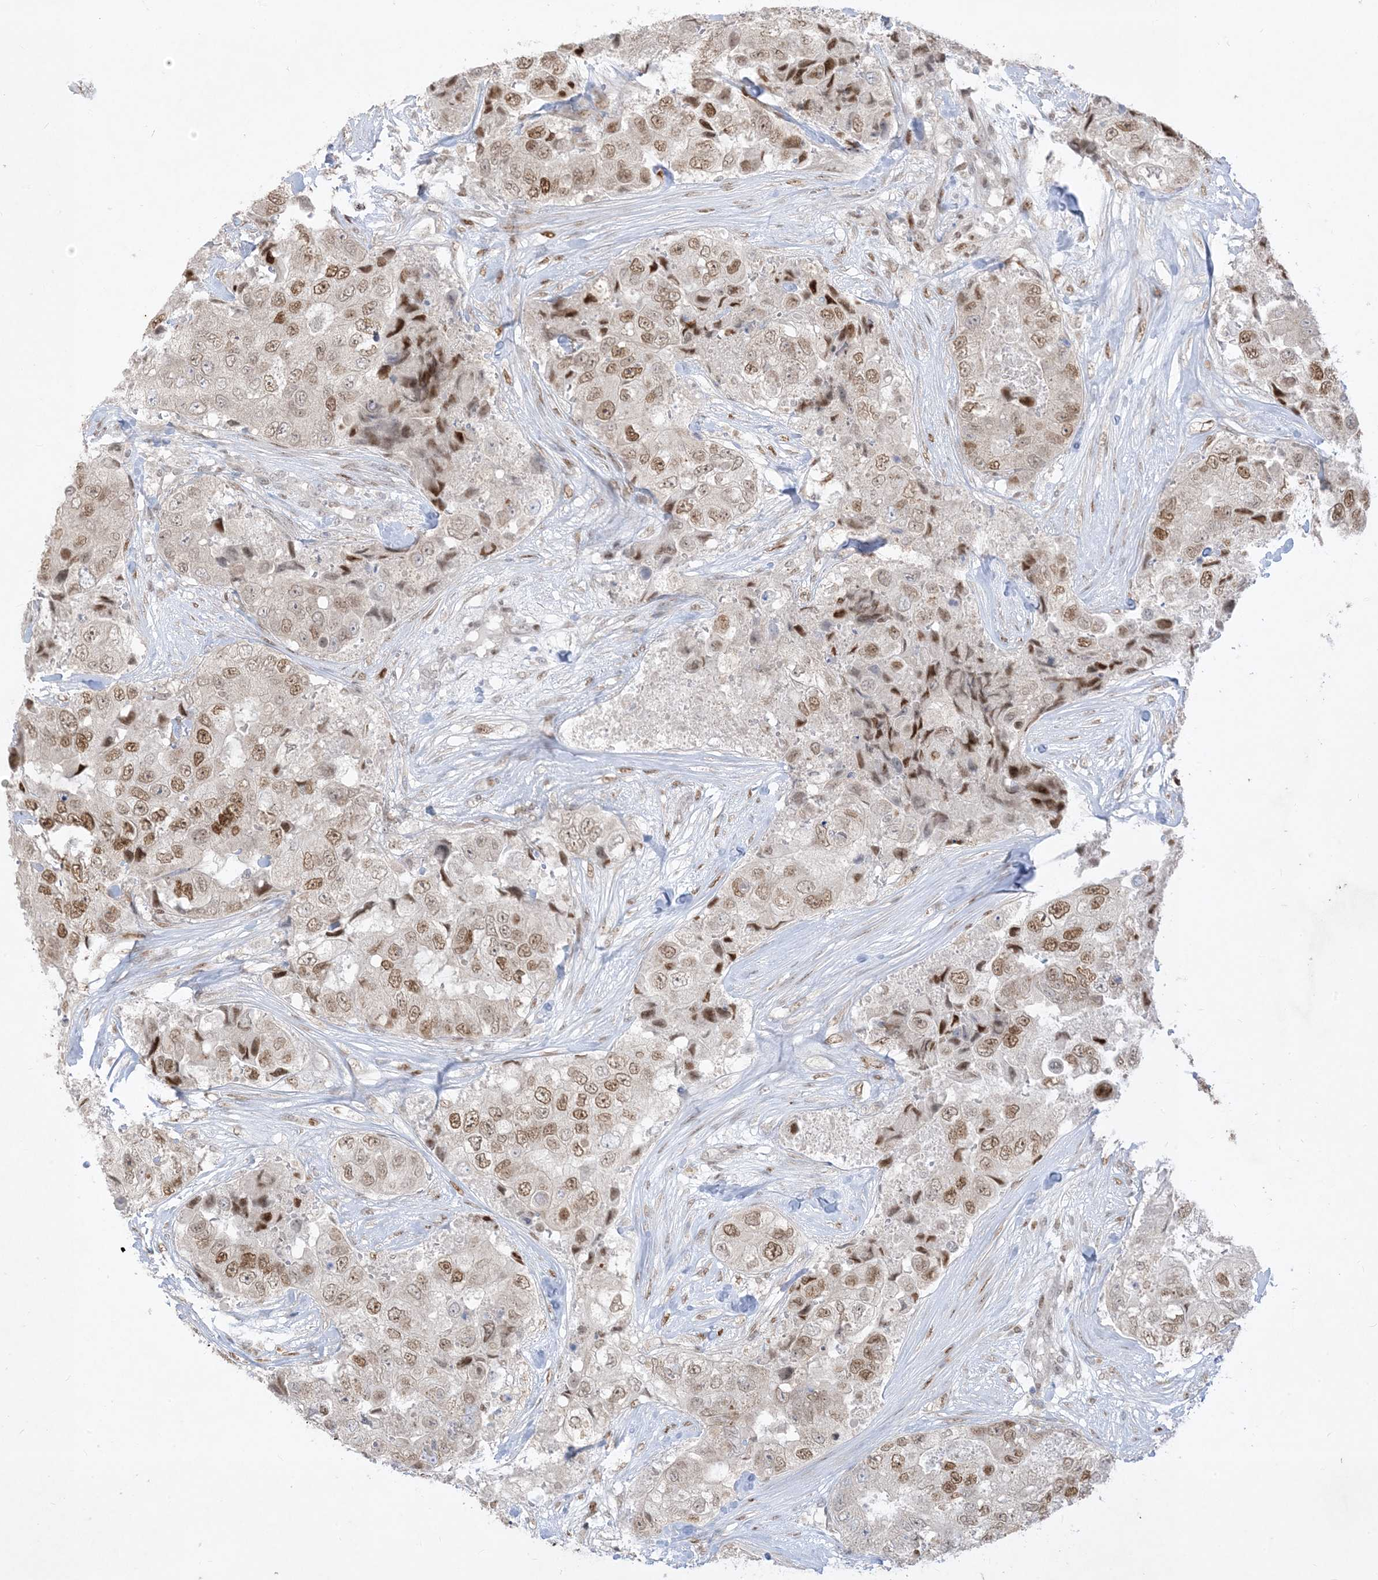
{"staining": {"intensity": "moderate", "quantity": ">75%", "location": "nuclear"}, "tissue": "breast cancer", "cell_type": "Tumor cells", "image_type": "cancer", "snomed": [{"axis": "morphology", "description": "Duct carcinoma"}, {"axis": "topography", "description": "Breast"}], "caption": "IHC histopathology image of neoplastic tissue: breast invasive ductal carcinoma stained using IHC exhibits medium levels of moderate protein expression localized specifically in the nuclear of tumor cells, appearing as a nuclear brown color.", "gene": "BHLHE40", "patient": {"sex": "female", "age": 62}}